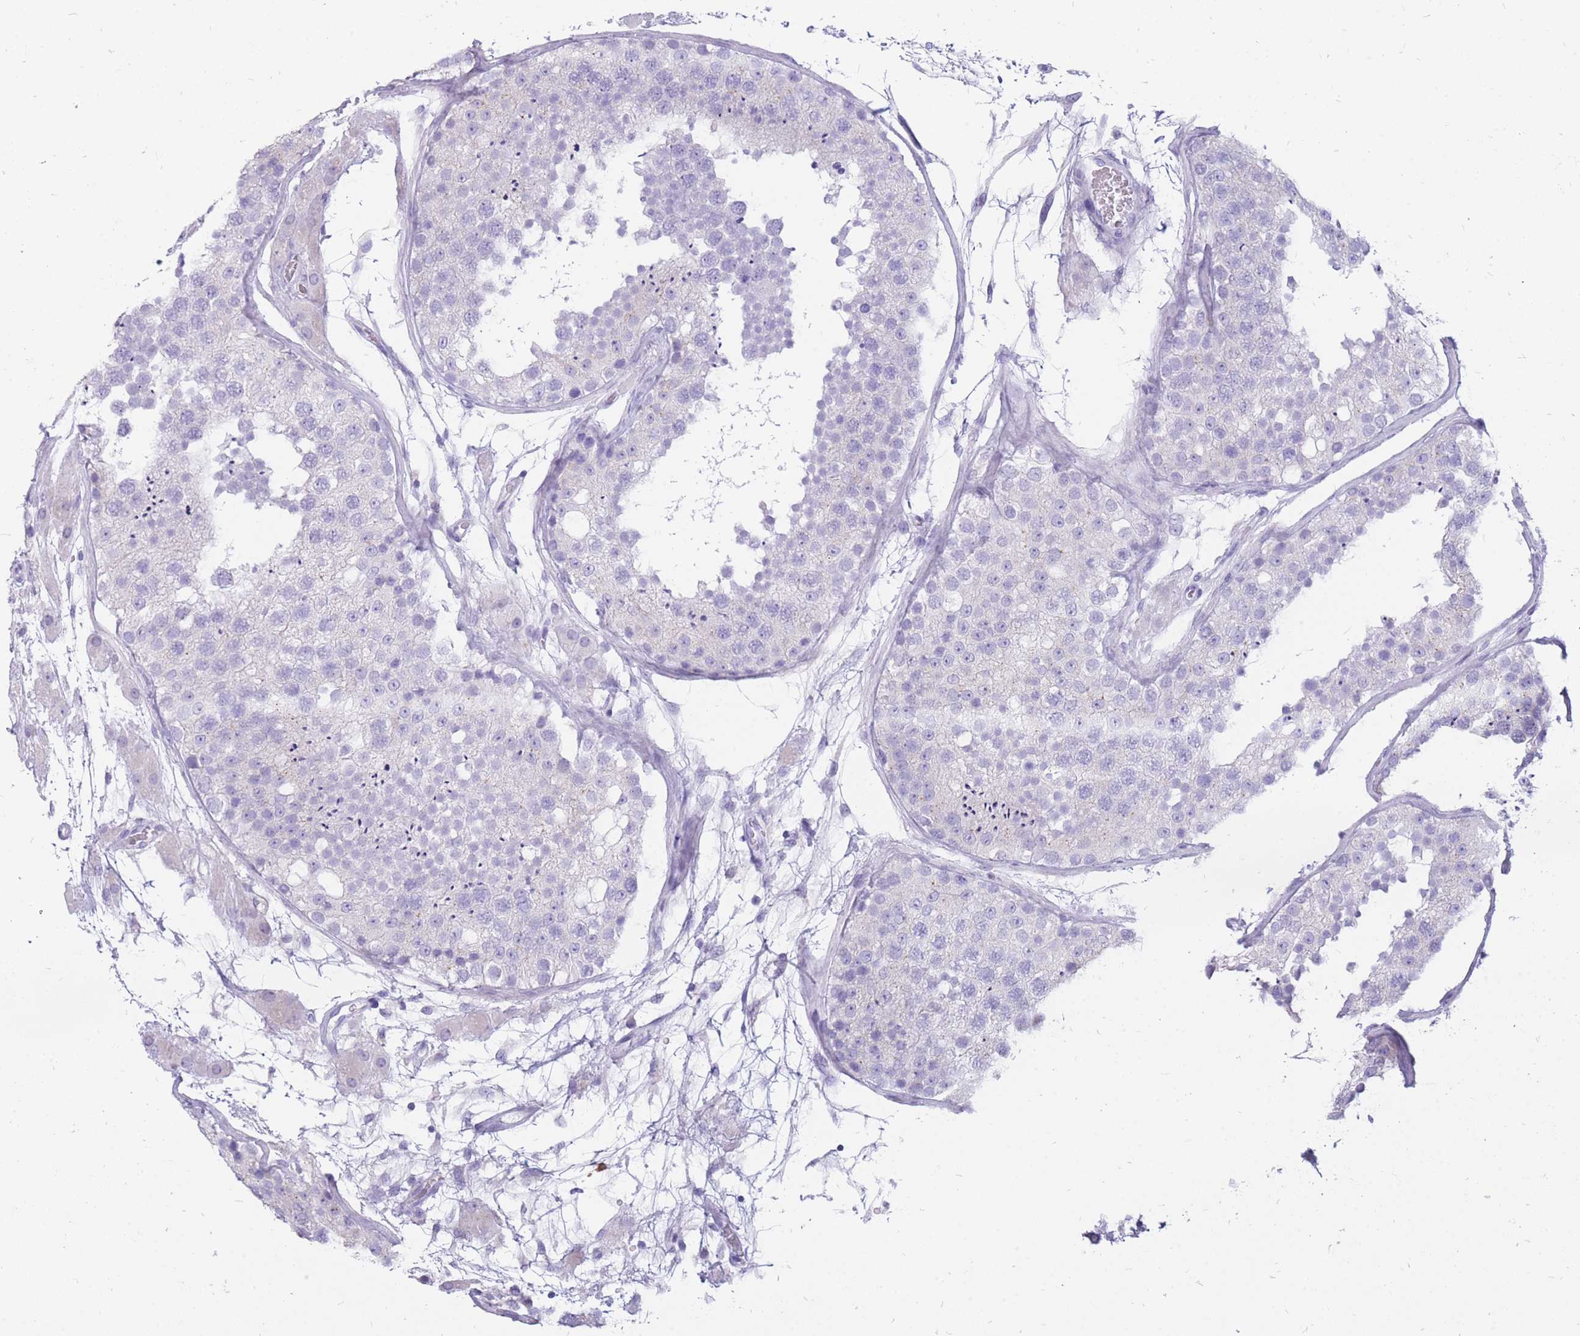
{"staining": {"intensity": "negative", "quantity": "none", "location": "none"}, "tissue": "testis", "cell_type": "Cells in seminiferous ducts", "image_type": "normal", "snomed": [{"axis": "morphology", "description": "Normal tissue, NOS"}, {"axis": "topography", "description": "Testis"}], "caption": "Protein analysis of benign testis displays no significant staining in cells in seminiferous ducts.", "gene": "CYP21A2", "patient": {"sex": "male", "age": 26}}